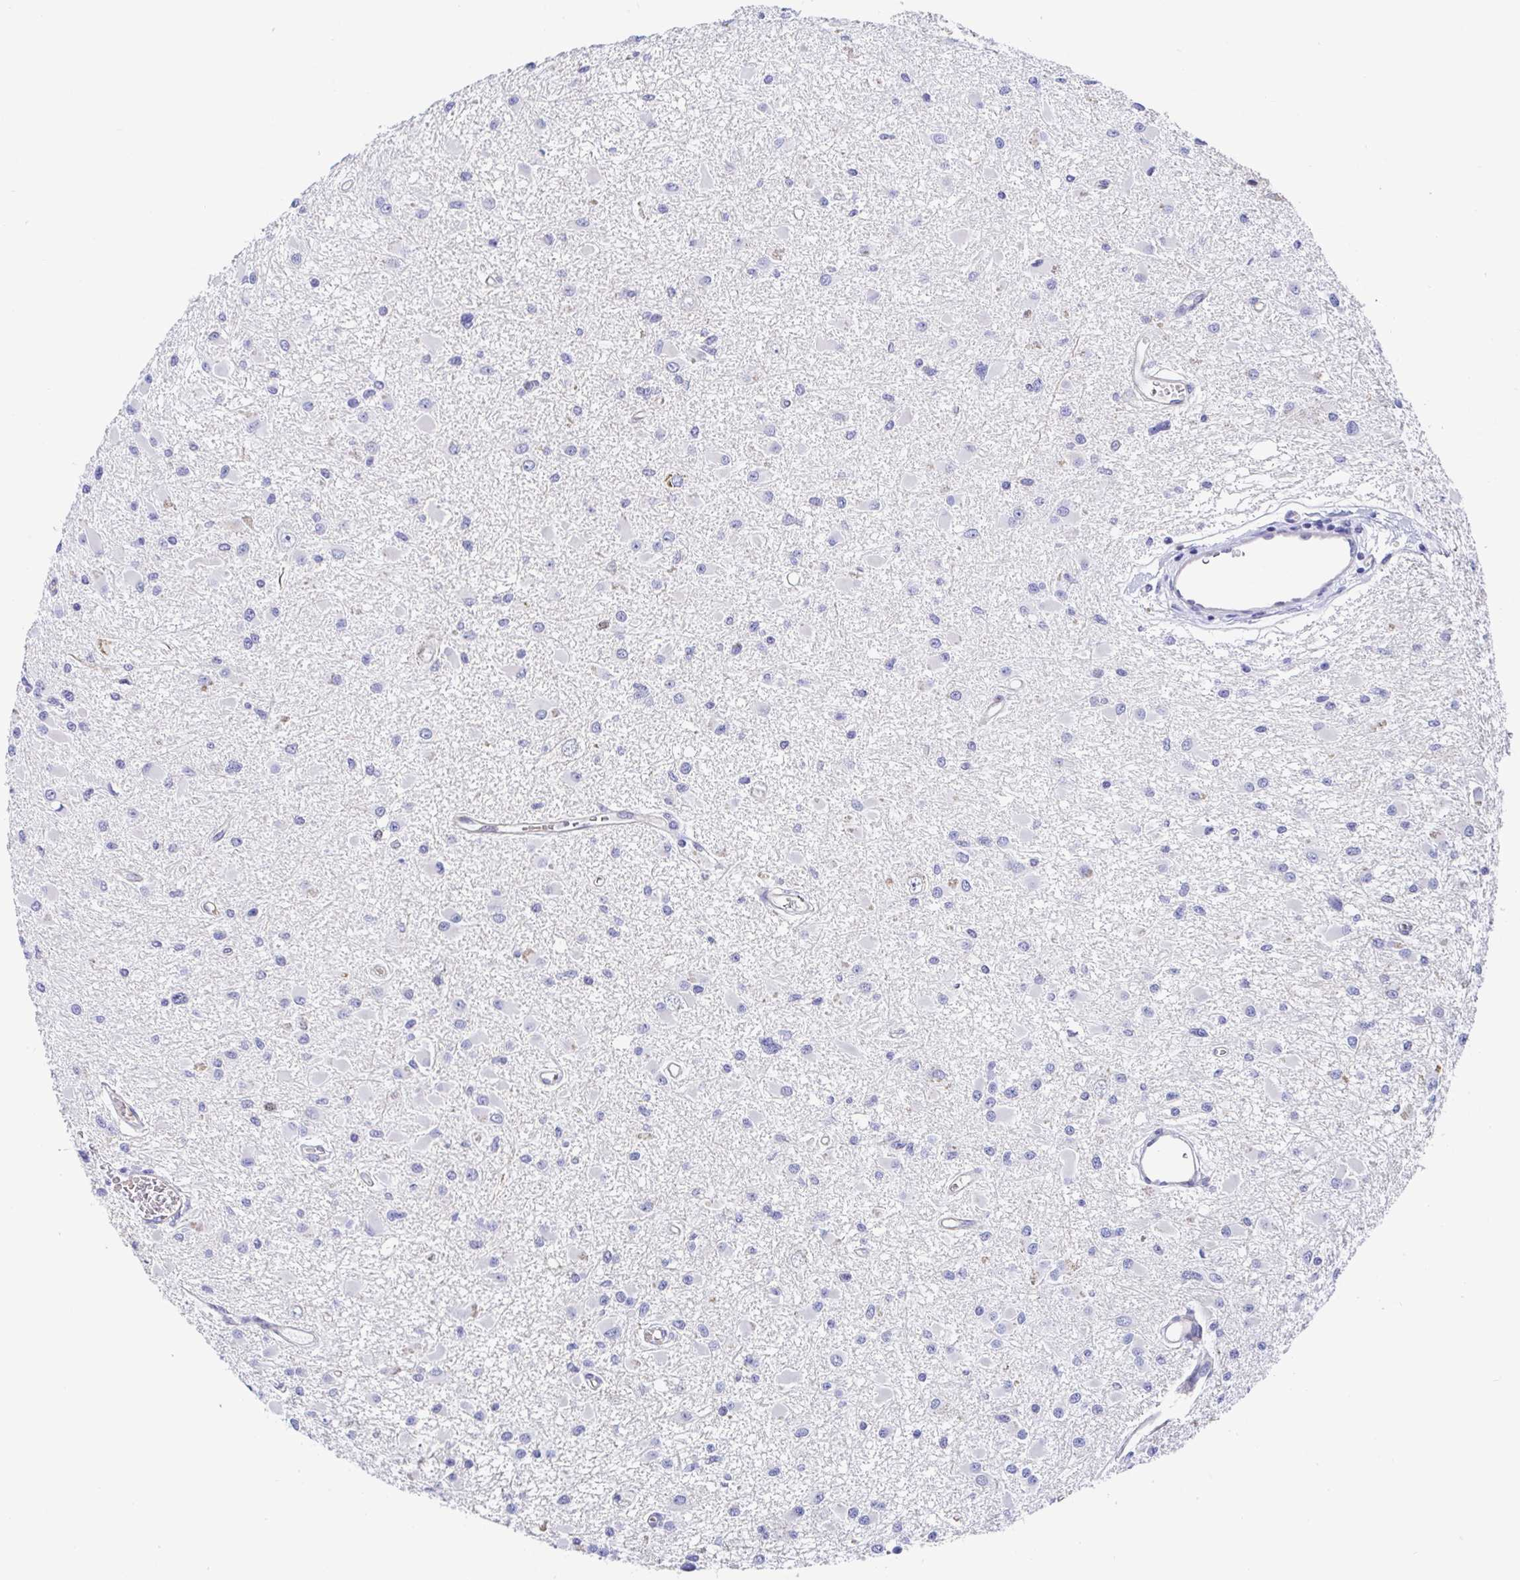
{"staining": {"intensity": "negative", "quantity": "none", "location": "none"}, "tissue": "glioma", "cell_type": "Tumor cells", "image_type": "cancer", "snomed": [{"axis": "morphology", "description": "Glioma, malignant, High grade"}, {"axis": "topography", "description": "Brain"}], "caption": "Photomicrograph shows no protein positivity in tumor cells of glioma tissue.", "gene": "TIMELESS", "patient": {"sex": "male", "age": 54}}